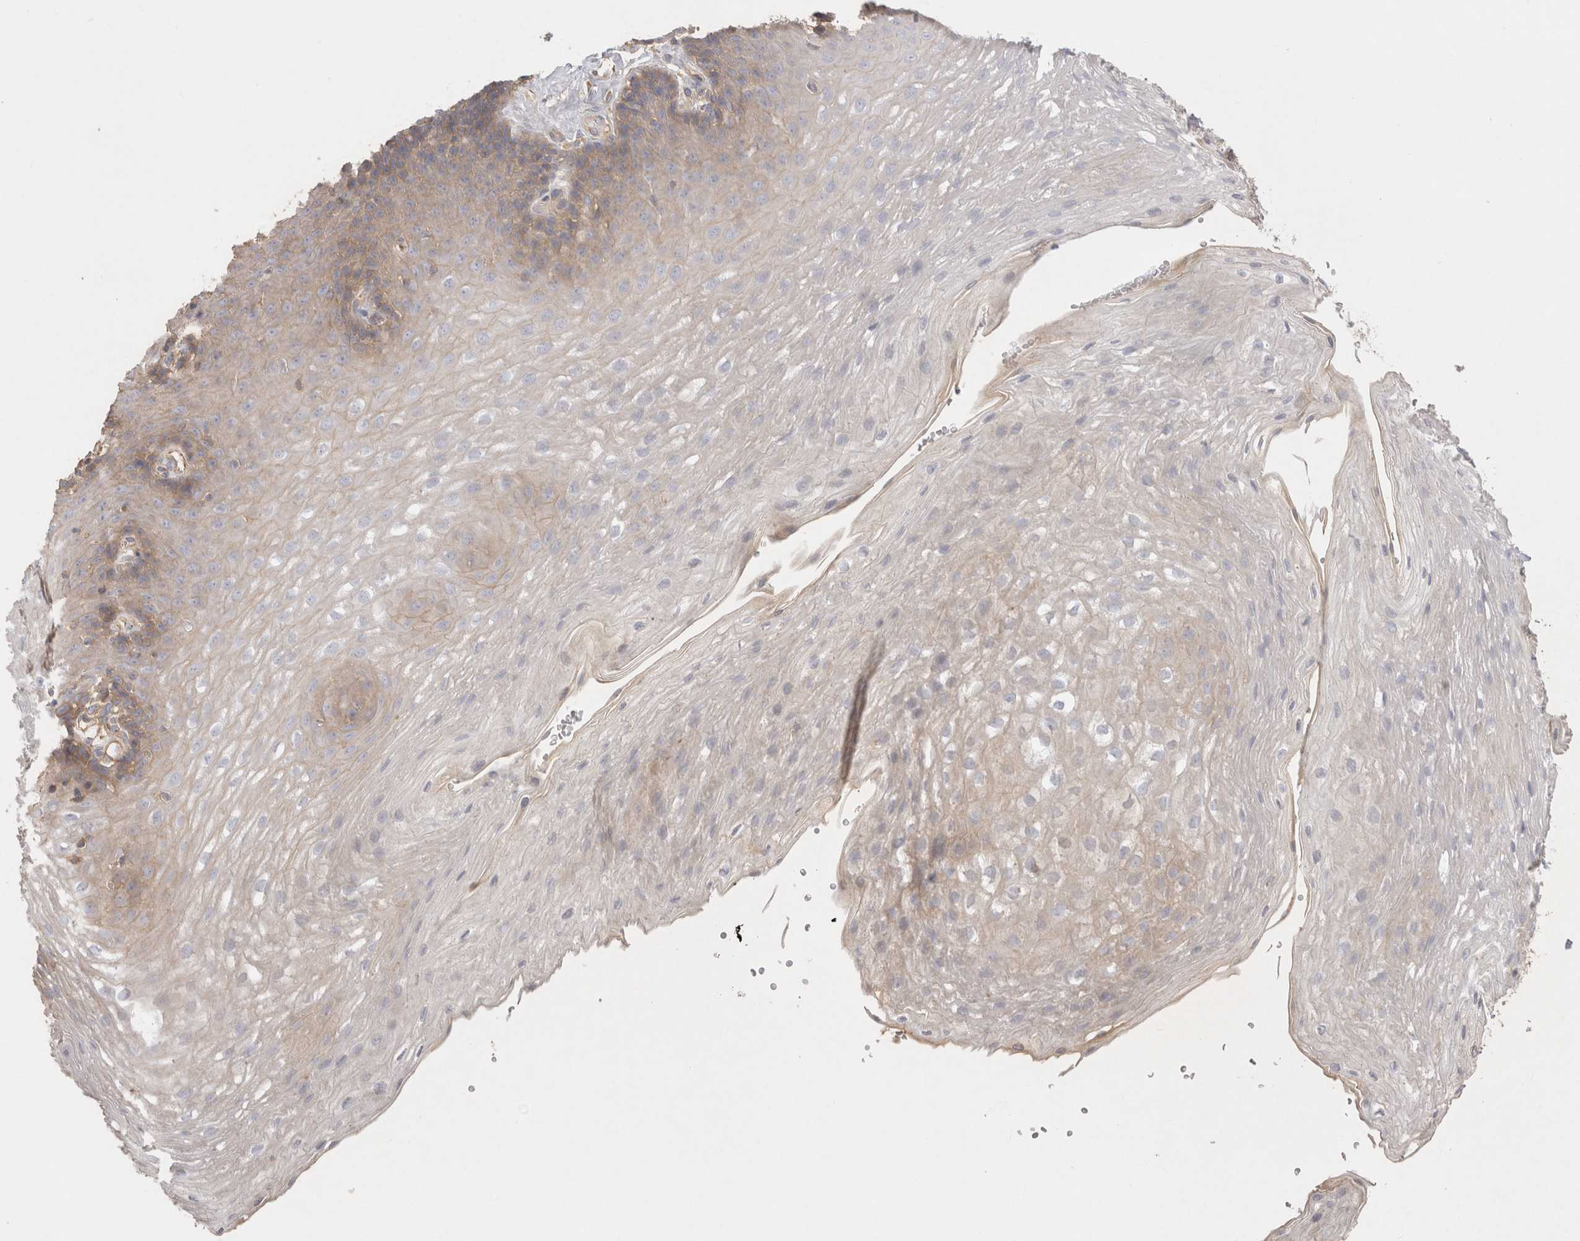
{"staining": {"intensity": "weak", "quantity": "<25%", "location": "cytoplasmic/membranous"}, "tissue": "esophagus", "cell_type": "Squamous epithelial cells", "image_type": "normal", "snomed": [{"axis": "morphology", "description": "Normal tissue, NOS"}, {"axis": "topography", "description": "Esophagus"}], "caption": "High power microscopy micrograph of an IHC photomicrograph of unremarkable esophagus, revealing no significant positivity in squamous epithelial cells.", "gene": "CHMP6", "patient": {"sex": "female", "age": 66}}